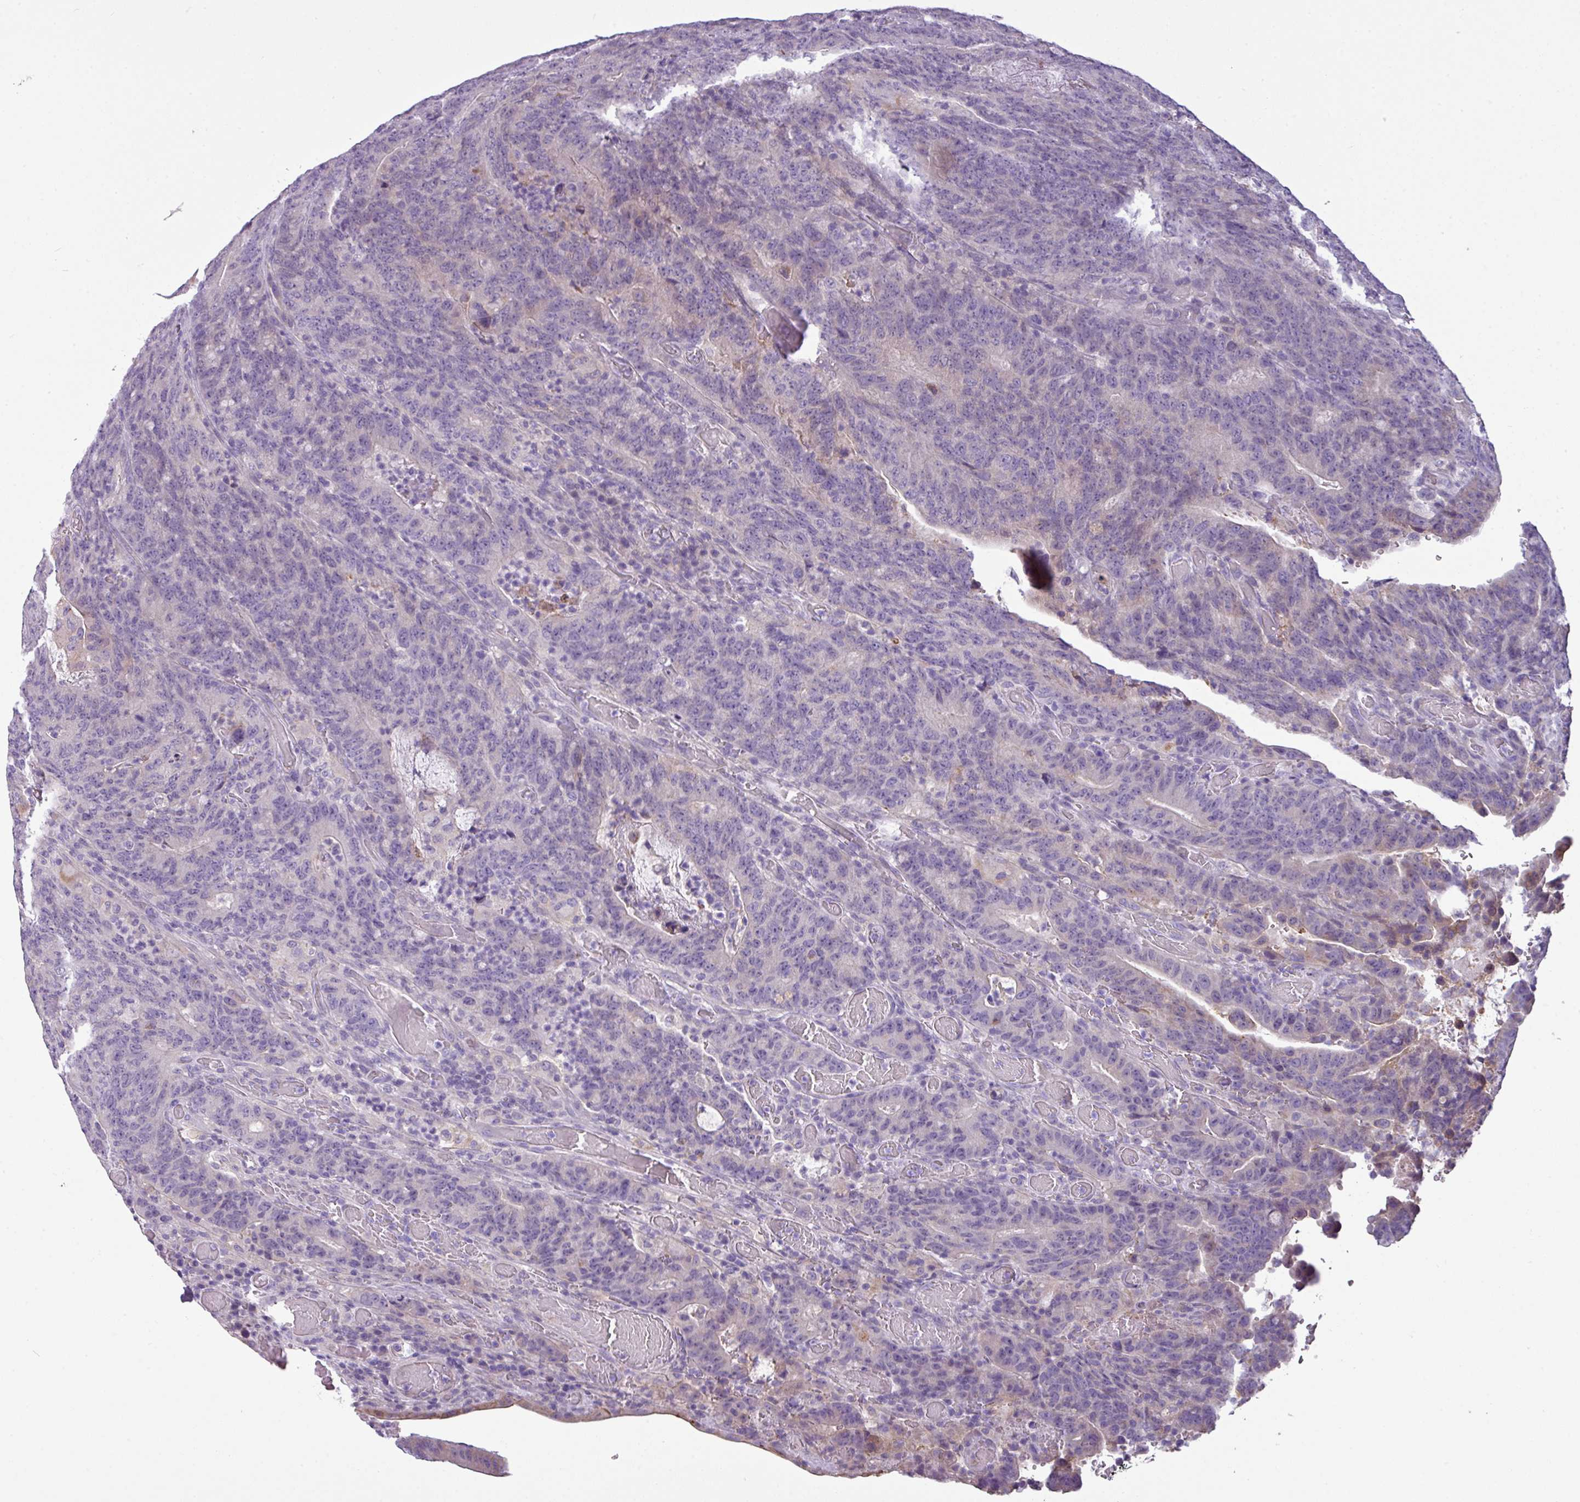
{"staining": {"intensity": "weak", "quantity": "<25%", "location": "cytoplasmic/membranous"}, "tissue": "colorectal cancer", "cell_type": "Tumor cells", "image_type": "cancer", "snomed": [{"axis": "morphology", "description": "Normal tissue, NOS"}, {"axis": "morphology", "description": "Adenocarcinoma, NOS"}, {"axis": "topography", "description": "Colon"}], "caption": "This is a image of IHC staining of colorectal cancer, which shows no staining in tumor cells.", "gene": "TMEM178B", "patient": {"sex": "female", "age": 75}}